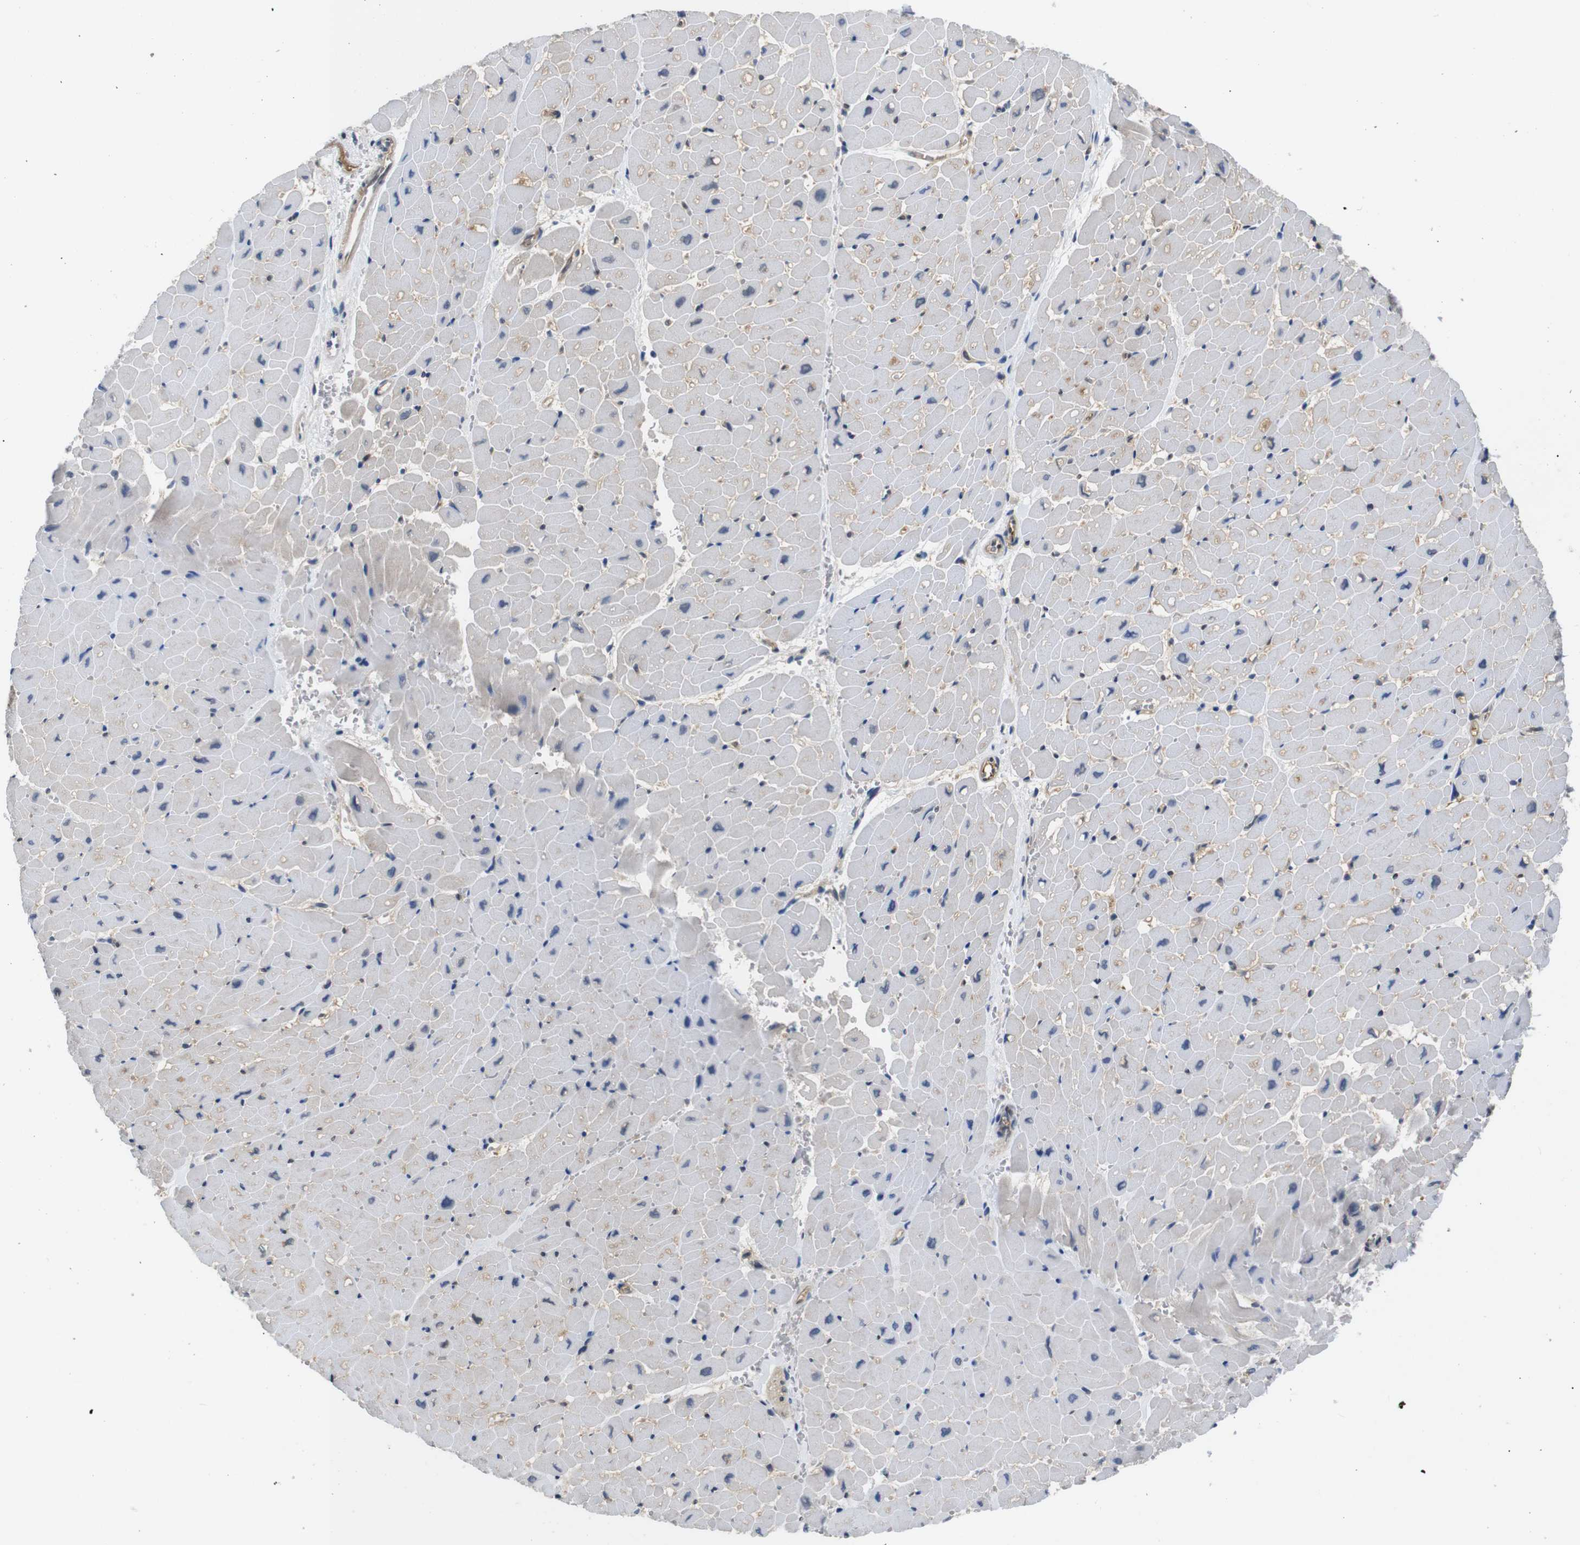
{"staining": {"intensity": "weak", "quantity": "<25%", "location": "cytoplasmic/membranous"}, "tissue": "heart muscle", "cell_type": "Cardiomyocytes", "image_type": "normal", "snomed": [{"axis": "morphology", "description": "Normal tissue, NOS"}, {"axis": "topography", "description": "Heart"}], "caption": "Human heart muscle stained for a protein using immunohistochemistry displays no positivity in cardiomyocytes.", "gene": "UBXN1", "patient": {"sex": "male", "age": 45}}